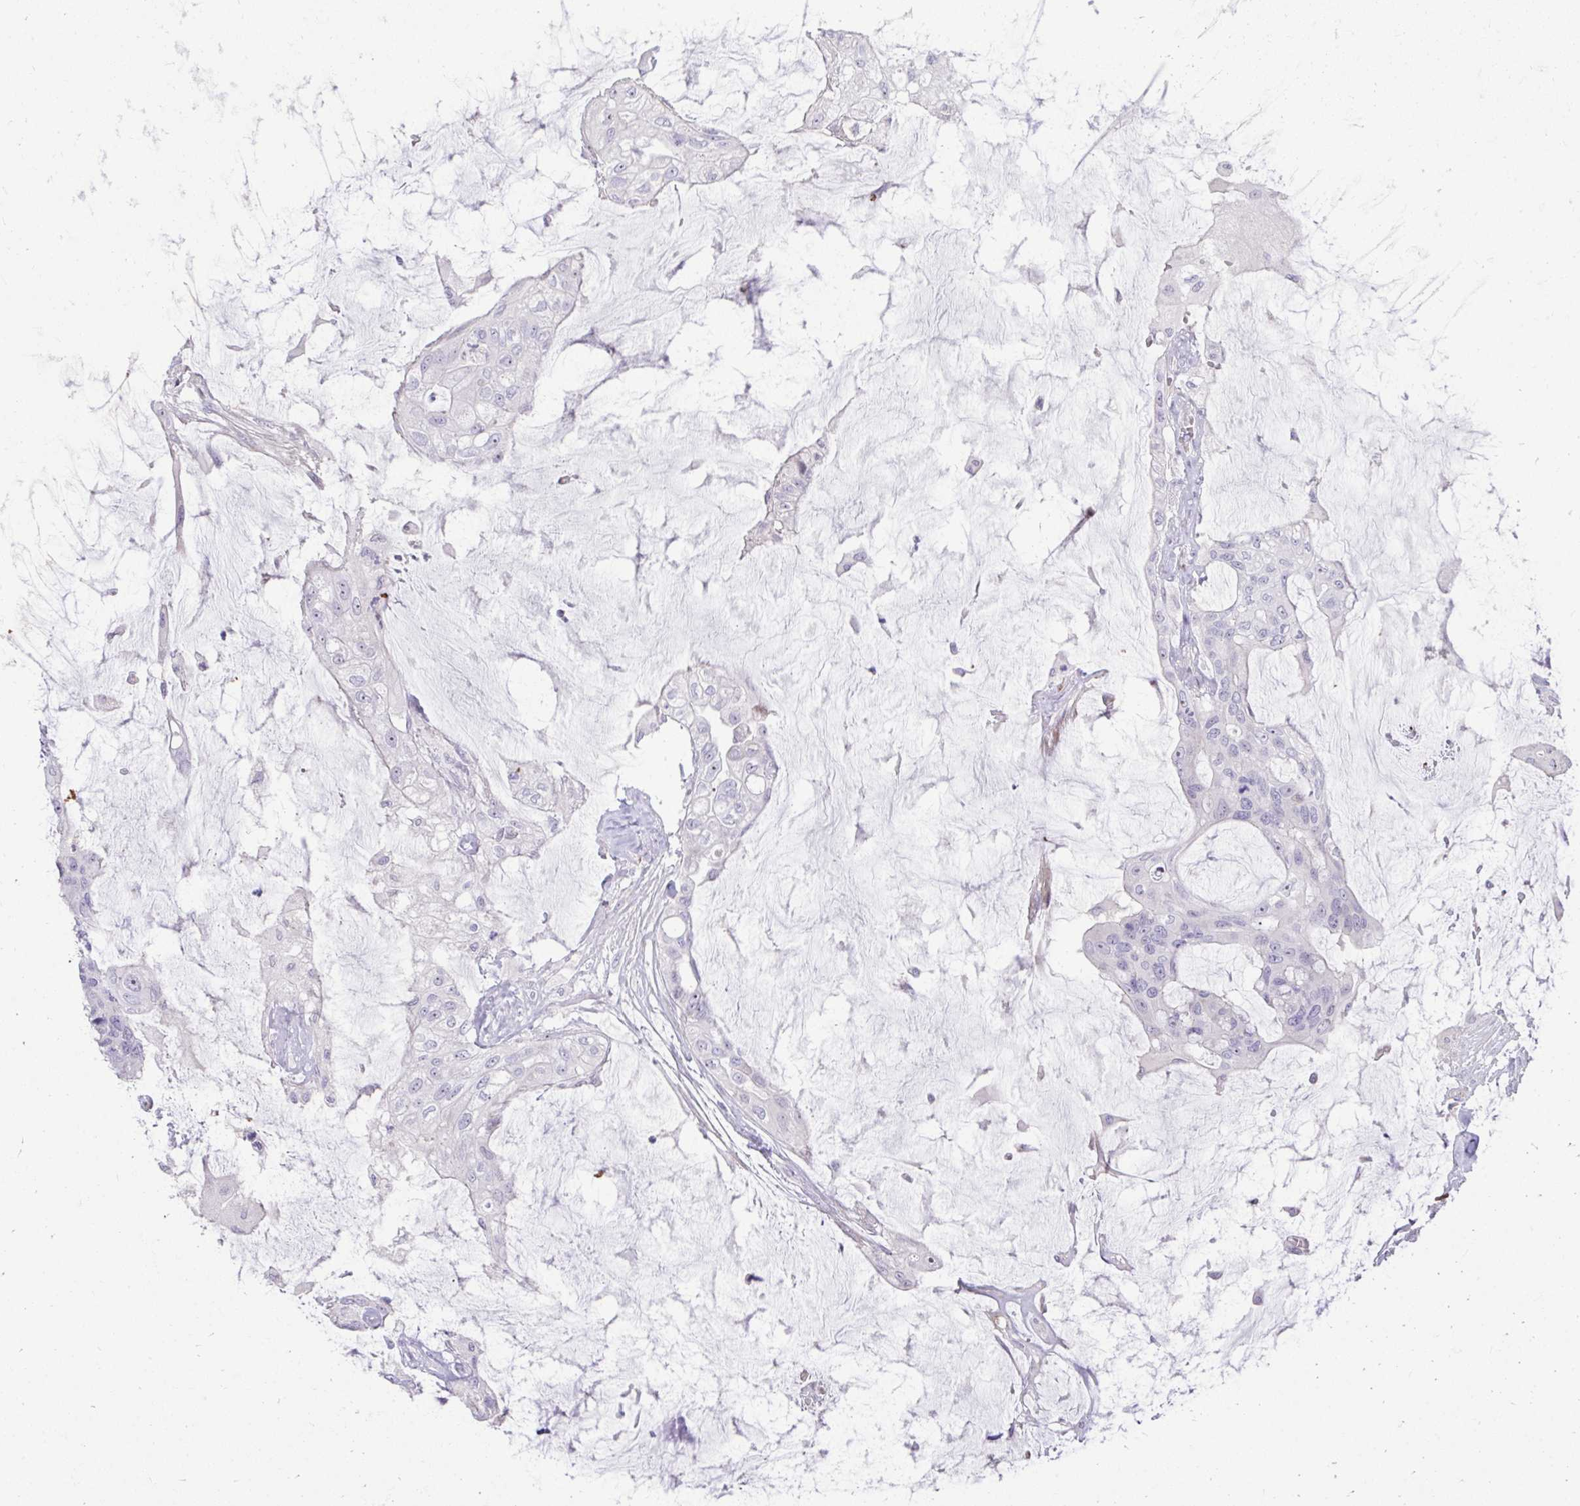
{"staining": {"intensity": "negative", "quantity": "none", "location": "none"}, "tissue": "colorectal cancer", "cell_type": "Tumor cells", "image_type": "cancer", "snomed": [{"axis": "morphology", "description": "Adenocarcinoma, NOS"}, {"axis": "topography", "description": "Rectum"}], "caption": "A histopathology image of human colorectal cancer is negative for staining in tumor cells.", "gene": "DLX4", "patient": {"sex": "female", "age": 59}}